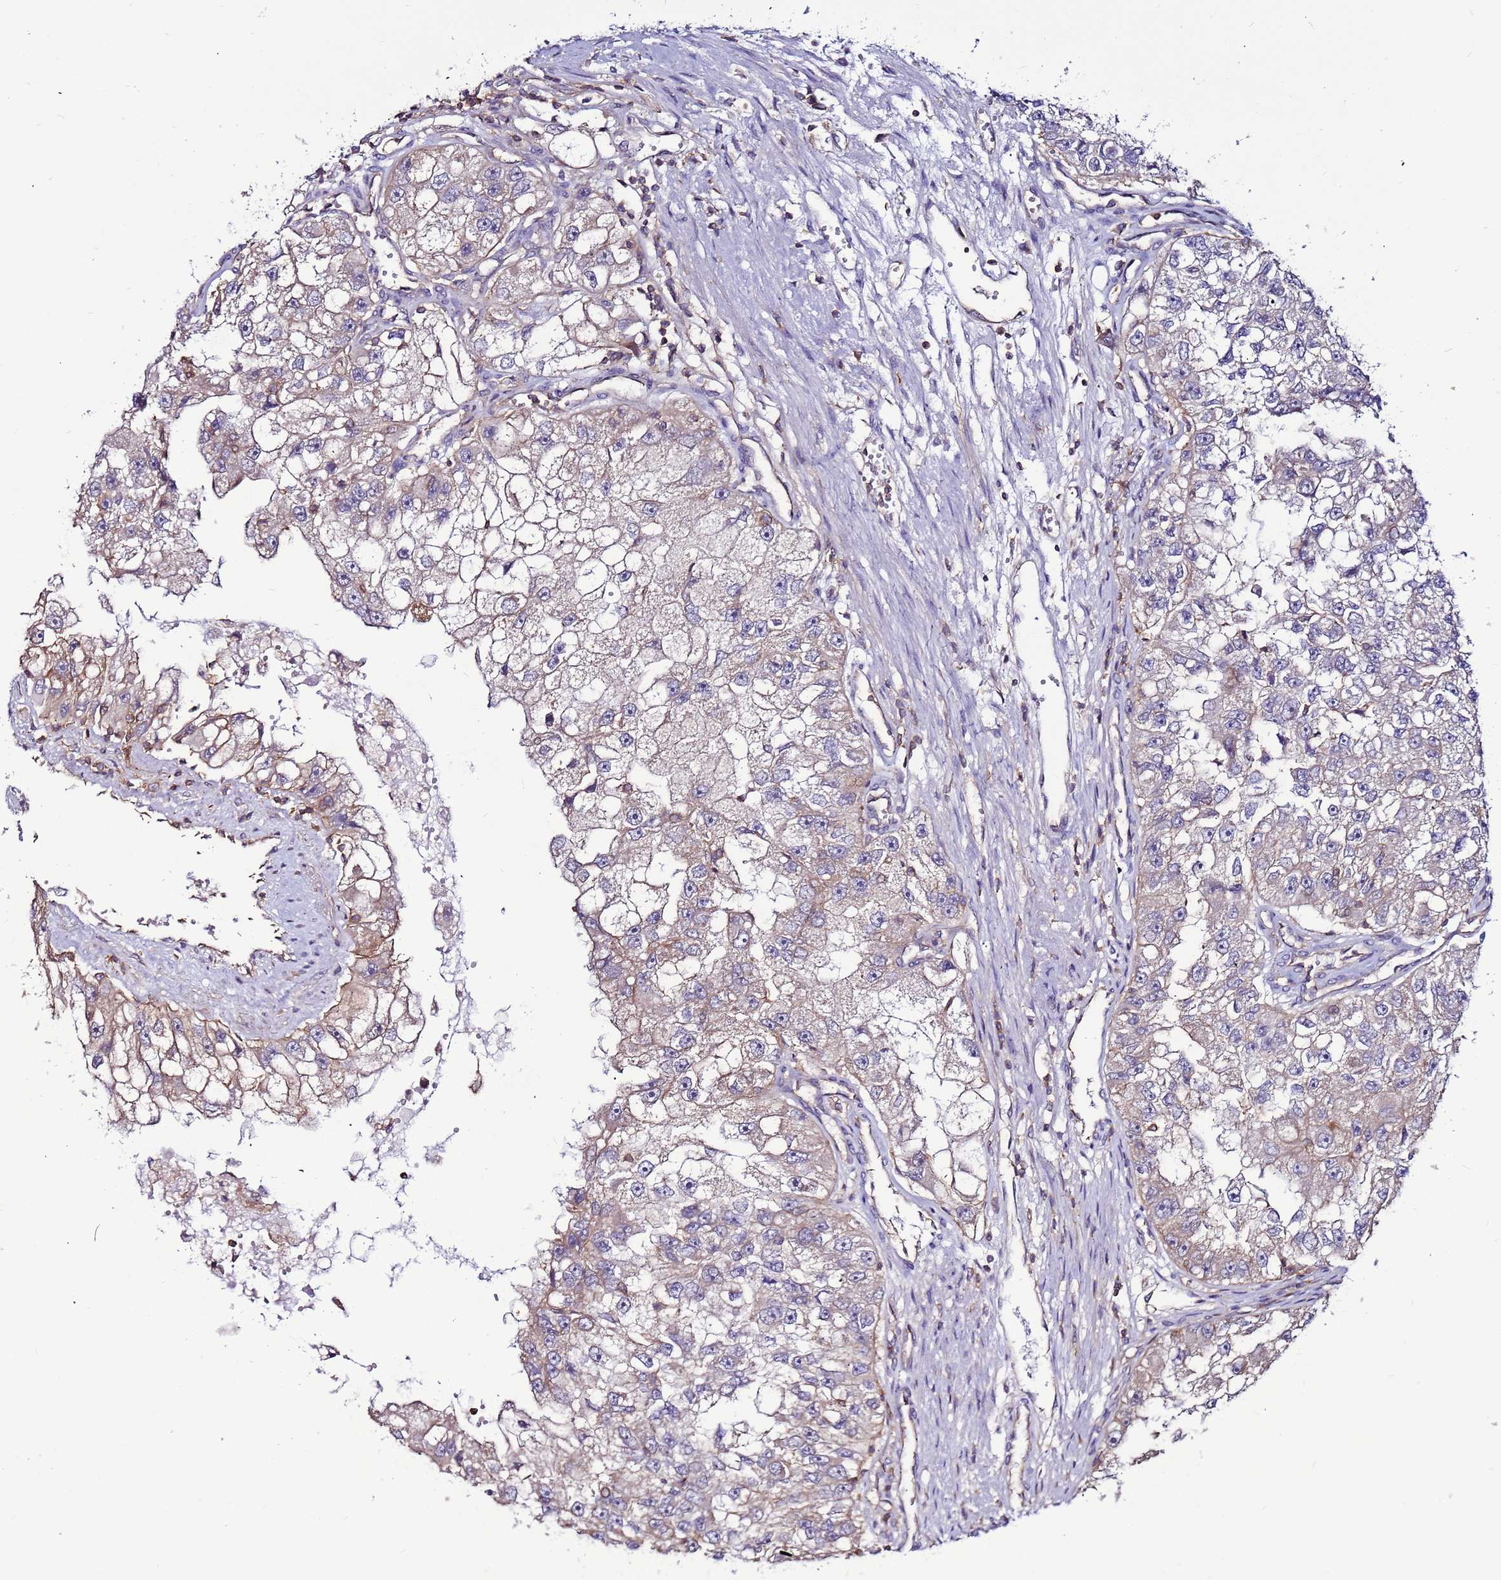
{"staining": {"intensity": "weak", "quantity": "25%-75%", "location": "cytoplasmic/membranous"}, "tissue": "renal cancer", "cell_type": "Tumor cells", "image_type": "cancer", "snomed": [{"axis": "morphology", "description": "Adenocarcinoma, NOS"}, {"axis": "topography", "description": "Kidney"}], "caption": "The image reveals staining of adenocarcinoma (renal), revealing weak cytoplasmic/membranous protein positivity (brown color) within tumor cells.", "gene": "NRN1L", "patient": {"sex": "male", "age": 63}}